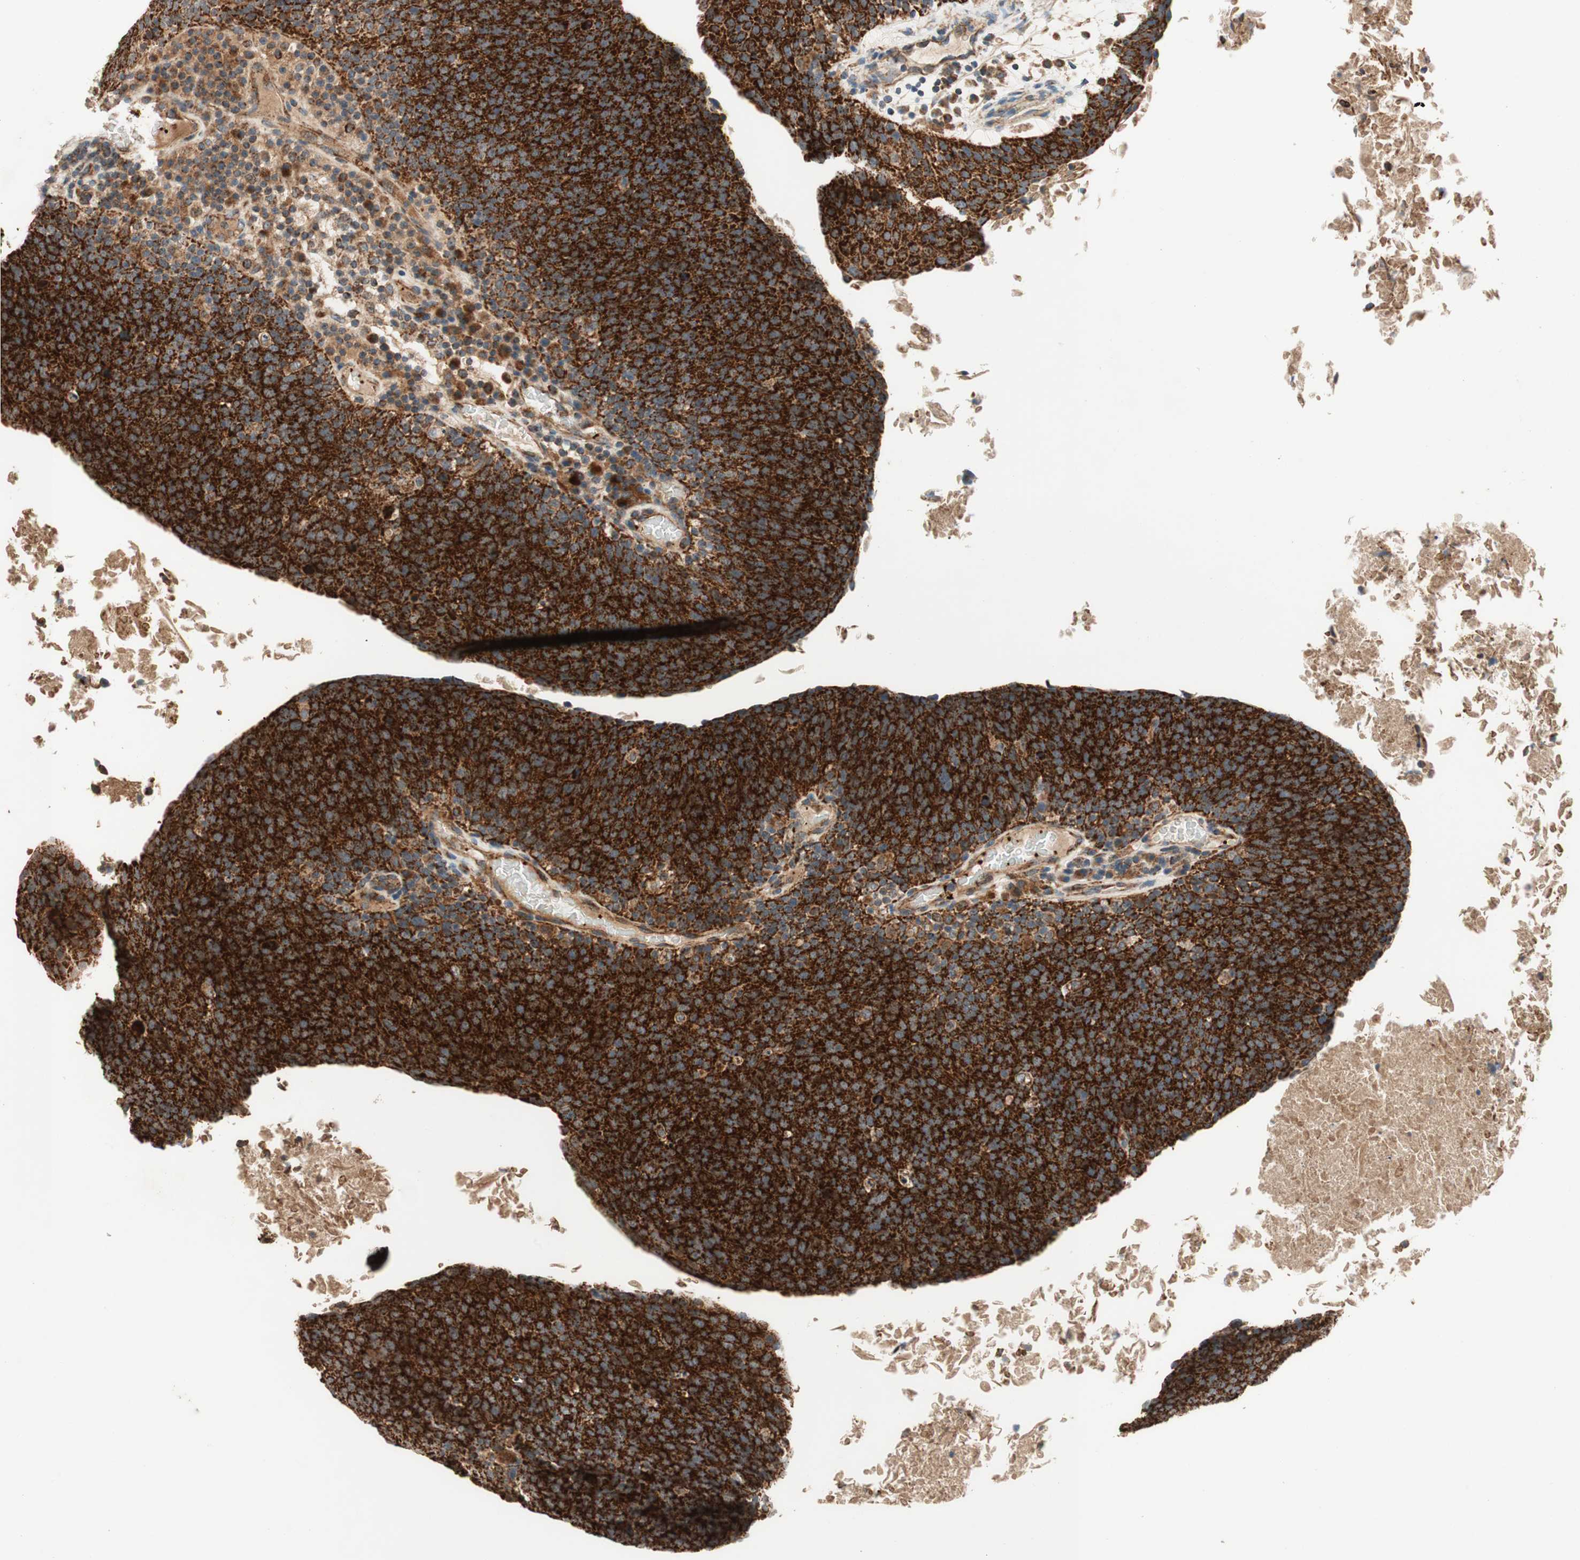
{"staining": {"intensity": "strong", "quantity": ">75%", "location": "cytoplasmic/membranous"}, "tissue": "head and neck cancer", "cell_type": "Tumor cells", "image_type": "cancer", "snomed": [{"axis": "morphology", "description": "Squamous cell carcinoma, NOS"}, {"axis": "morphology", "description": "Squamous cell carcinoma, metastatic, NOS"}, {"axis": "topography", "description": "Lymph node"}, {"axis": "topography", "description": "Head-Neck"}], "caption": "Immunohistochemical staining of head and neck cancer (metastatic squamous cell carcinoma) reveals strong cytoplasmic/membranous protein expression in about >75% of tumor cells. (IHC, brightfield microscopy, high magnification).", "gene": "AKAP1", "patient": {"sex": "male", "age": 62}}